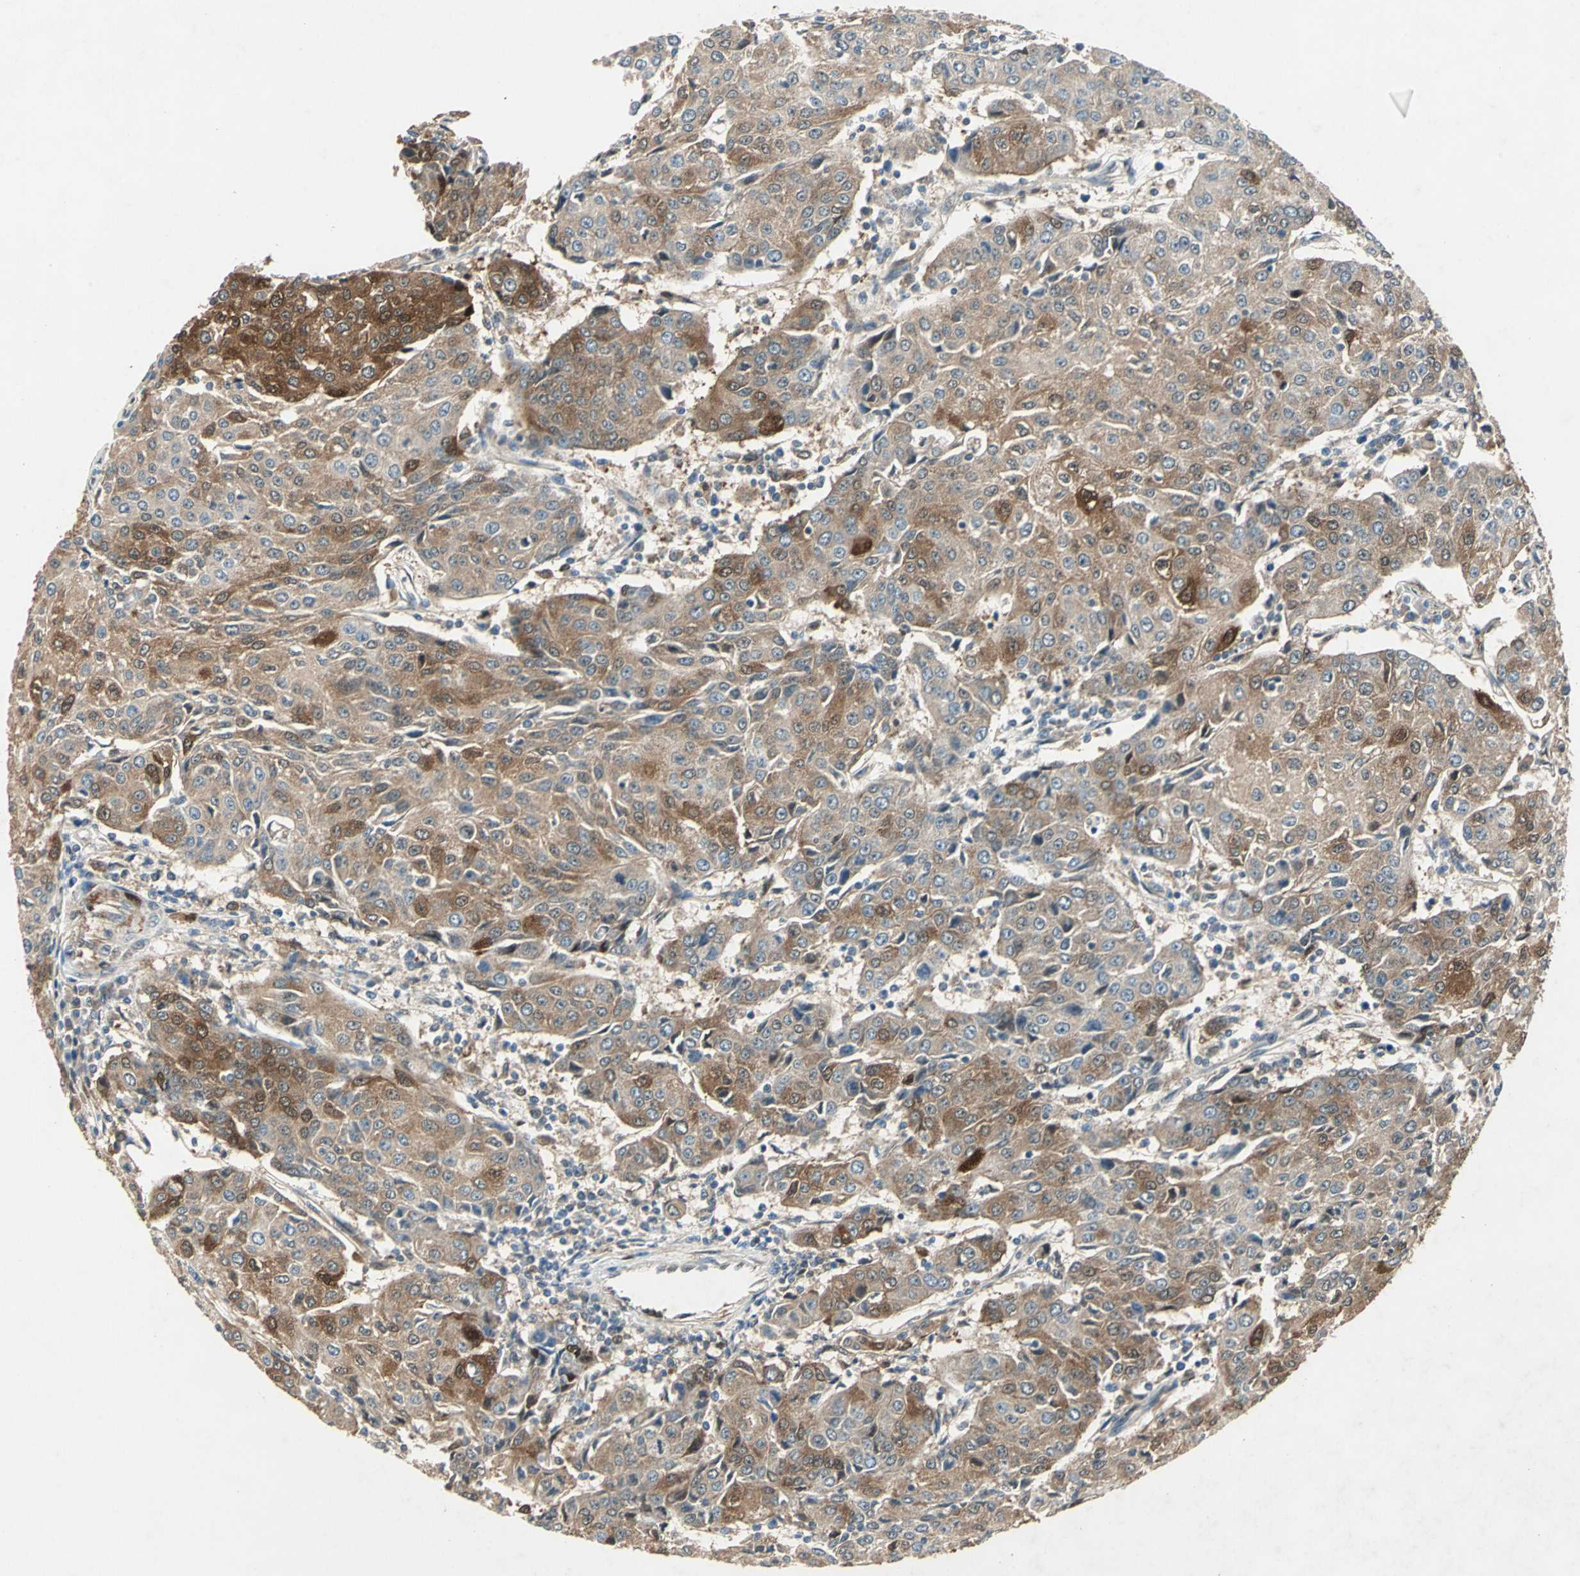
{"staining": {"intensity": "moderate", "quantity": ">75%", "location": "cytoplasmic/membranous"}, "tissue": "urothelial cancer", "cell_type": "Tumor cells", "image_type": "cancer", "snomed": [{"axis": "morphology", "description": "Urothelial carcinoma, High grade"}, {"axis": "topography", "description": "Urinary bladder"}], "caption": "Immunohistochemical staining of urothelial carcinoma (high-grade) displays medium levels of moderate cytoplasmic/membranous staining in approximately >75% of tumor cells.", "gene": "RRM2B", "patient": {"sex": "female", "age": 85}}